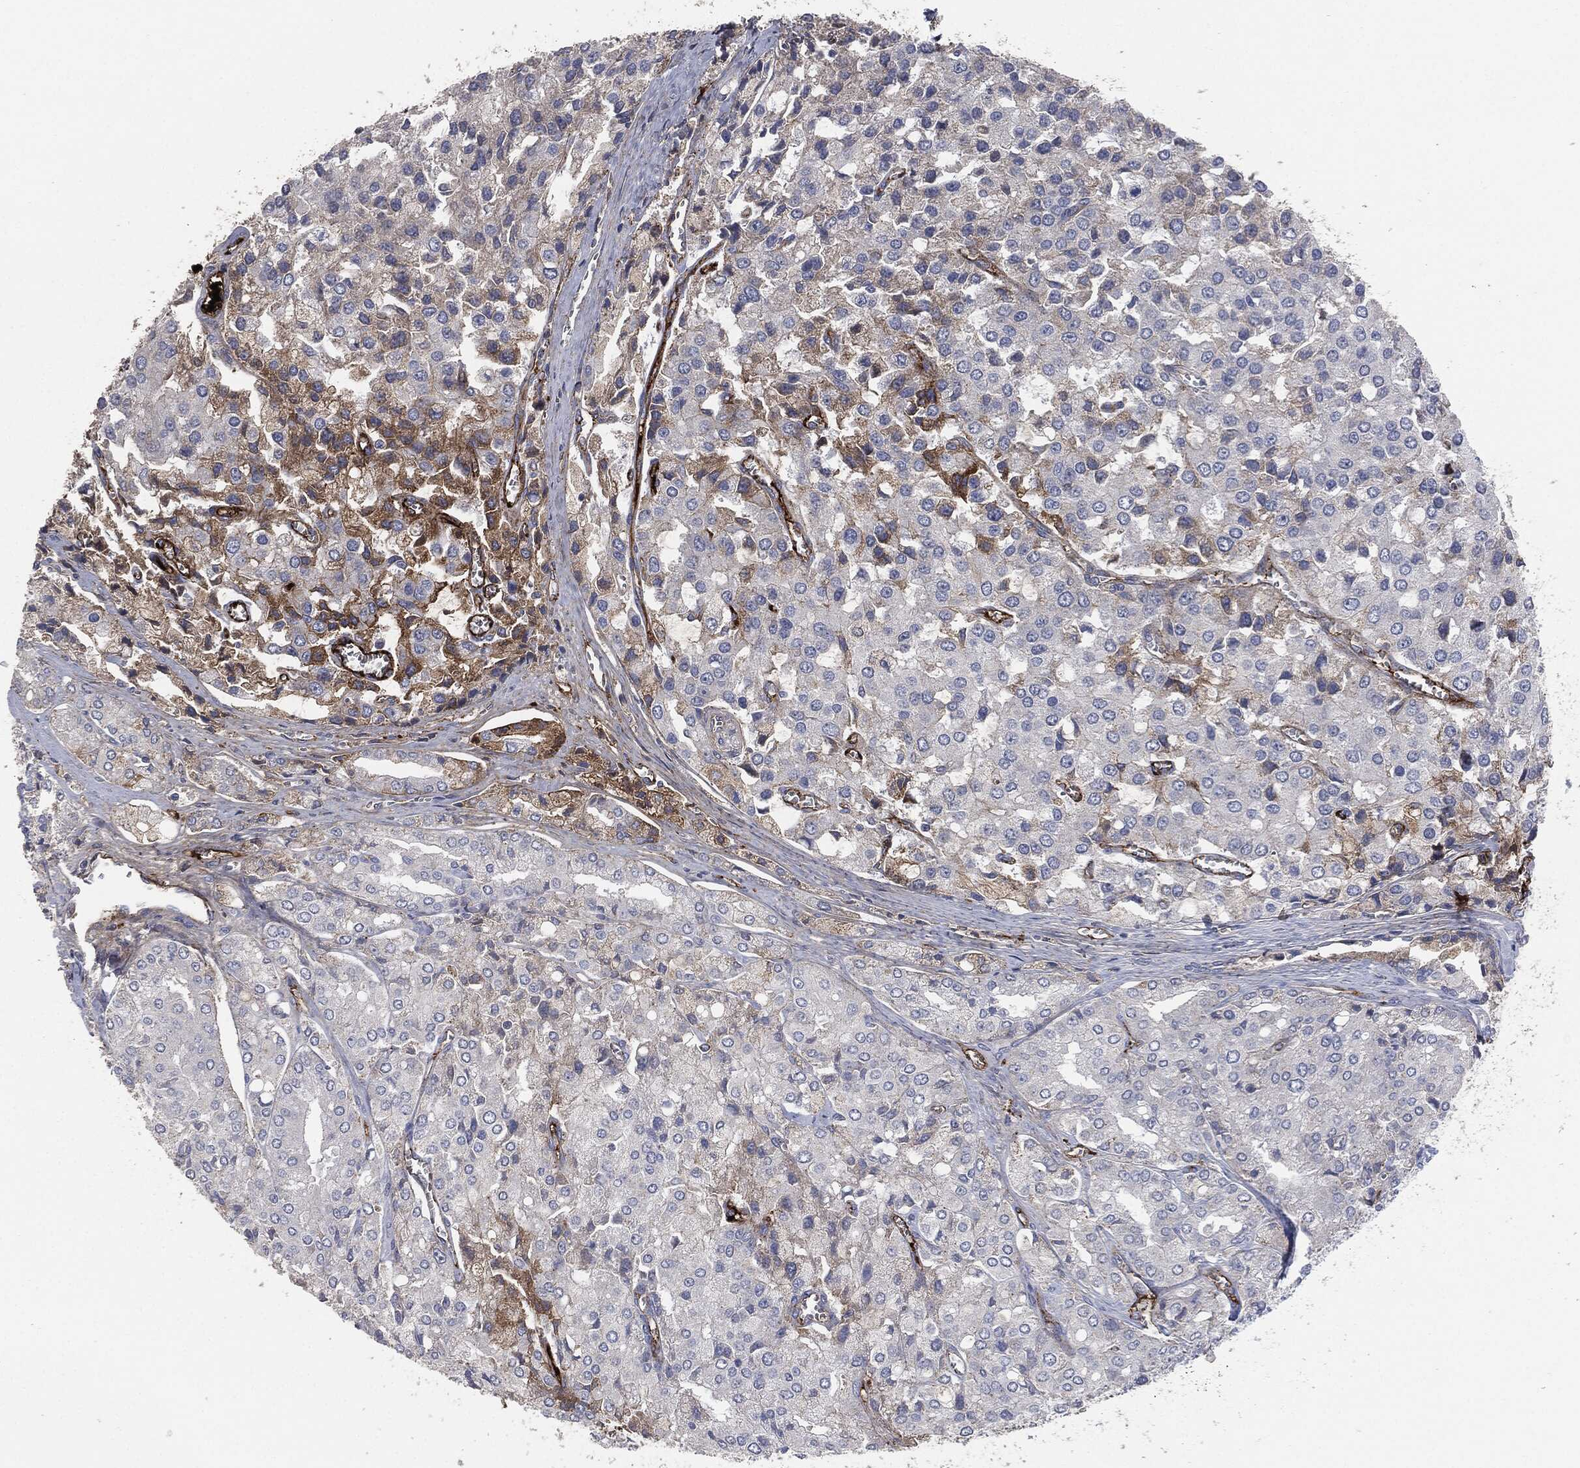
{"staining": {"intensity": "moderate", "quantity": "<25%", "location": "cytoplasmic/membranous"}, "tissue": "prostate cancer", "cell_type": "Tumor cells", "image_type": "cancer", "snomed": [{"axis": "morphology", "description": "Adenocarcinoma, NOS"}, {"axis": "topography", "description": "Prostate and seminal vesicle, NOS"}, {"axis": "topography", "description": "Prostate"}], "caption": "Tumor cells demonstrate low levels of moderate cytoplasmic/membranous expression in about <25% of cells in prostate cancer (adenocarcinoma).", "gene": "APOB", "patient": {"sex": "male", "age": 67}}